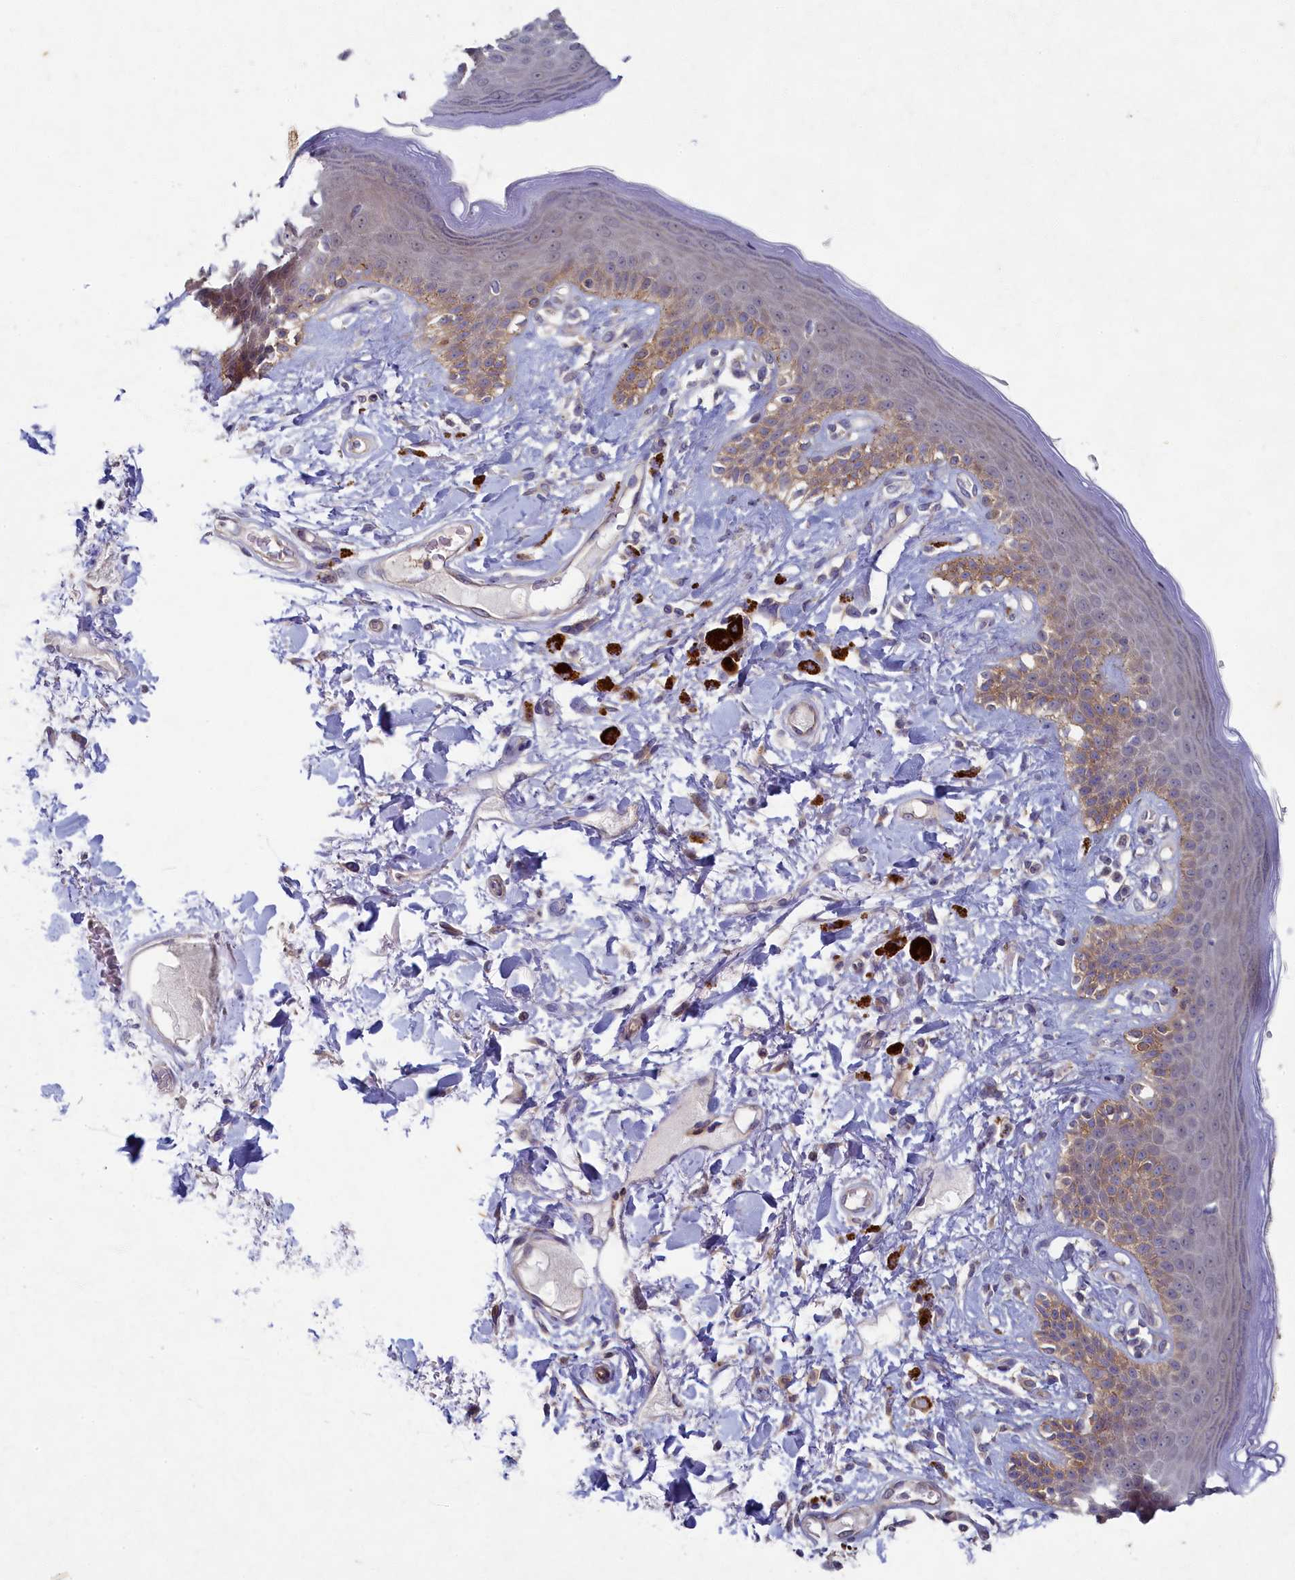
{"staining": {"intensity": "moderate", "quantity": "25%-75%", "location": "cytoplasmic/membranous"}, "tissue": "skin", "cell_type": "Epidermal cells", "image_type": "normal", "snomed": [{"axis": "morphology", "description": "Normal tissue, NOS"}, {"axis": "topography", "description": "Anal"}], "caption": "DAB (3,3'-diaminobenzidine) immunohistochemical staining of normal human skin shows moderate cytoplasmic/membranous protein positivity in about 25%-75% of epidermal cells.", "gene": "WDR59", "patient": {"sex": "female", "age": 78}}